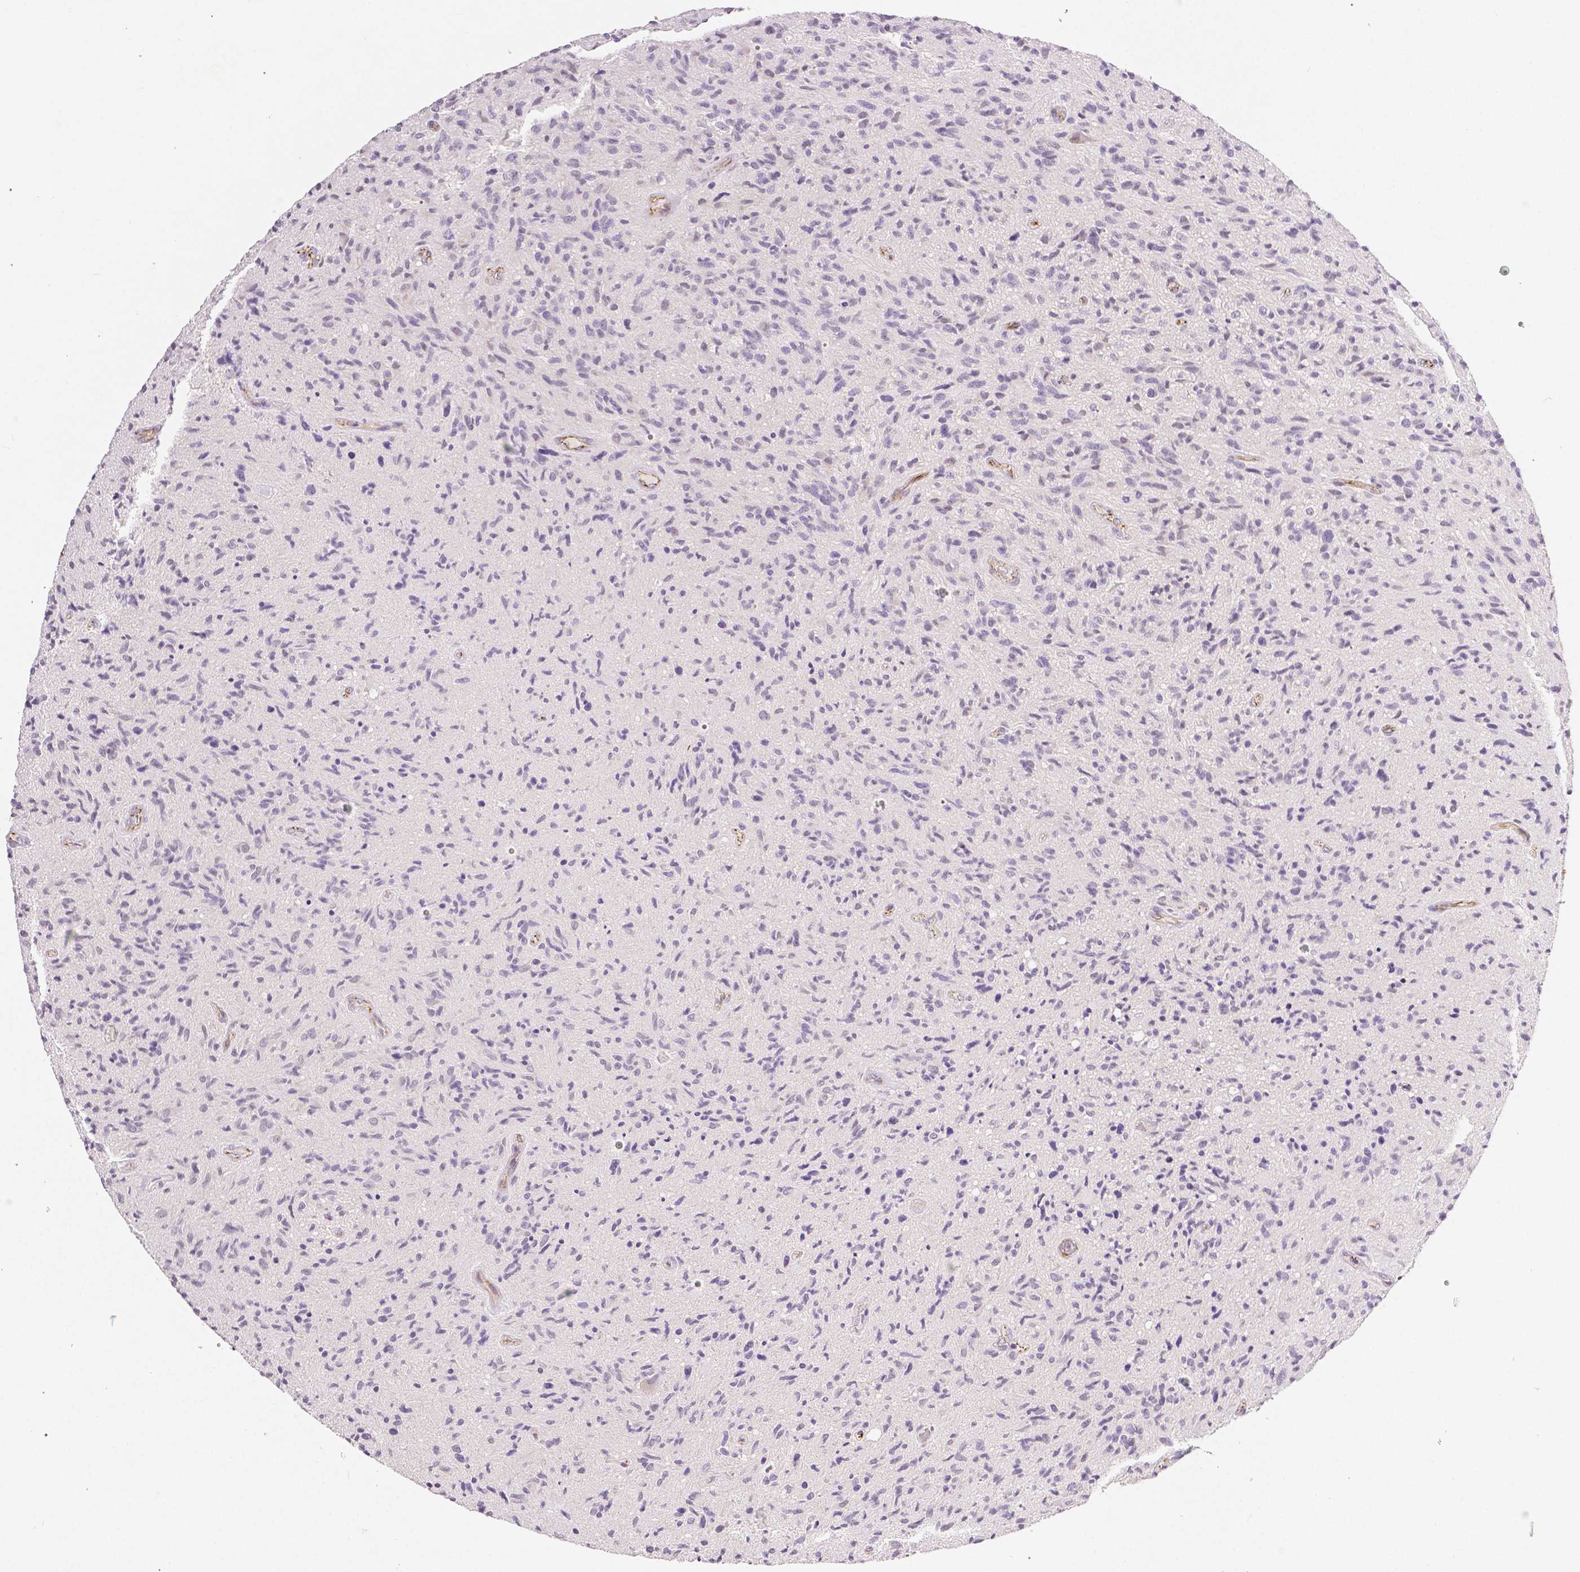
{"staining": {"intensity": "negative", "quantity": "none", "location": "none"}, "tissue": "glioma", "cell_type": "Tumor cells", "image_type": "cancer", "snomed": [{"axis": "morphology", "description": "Glioma, malignant, High grade"}, {"axis": "topography", "description": "Brain"}], "caption": "Micrograph shows no protein expression in tumor cells of glioma tissue.", "gene": "OCLN", "patient": {"sex": "male", "age": 54}}